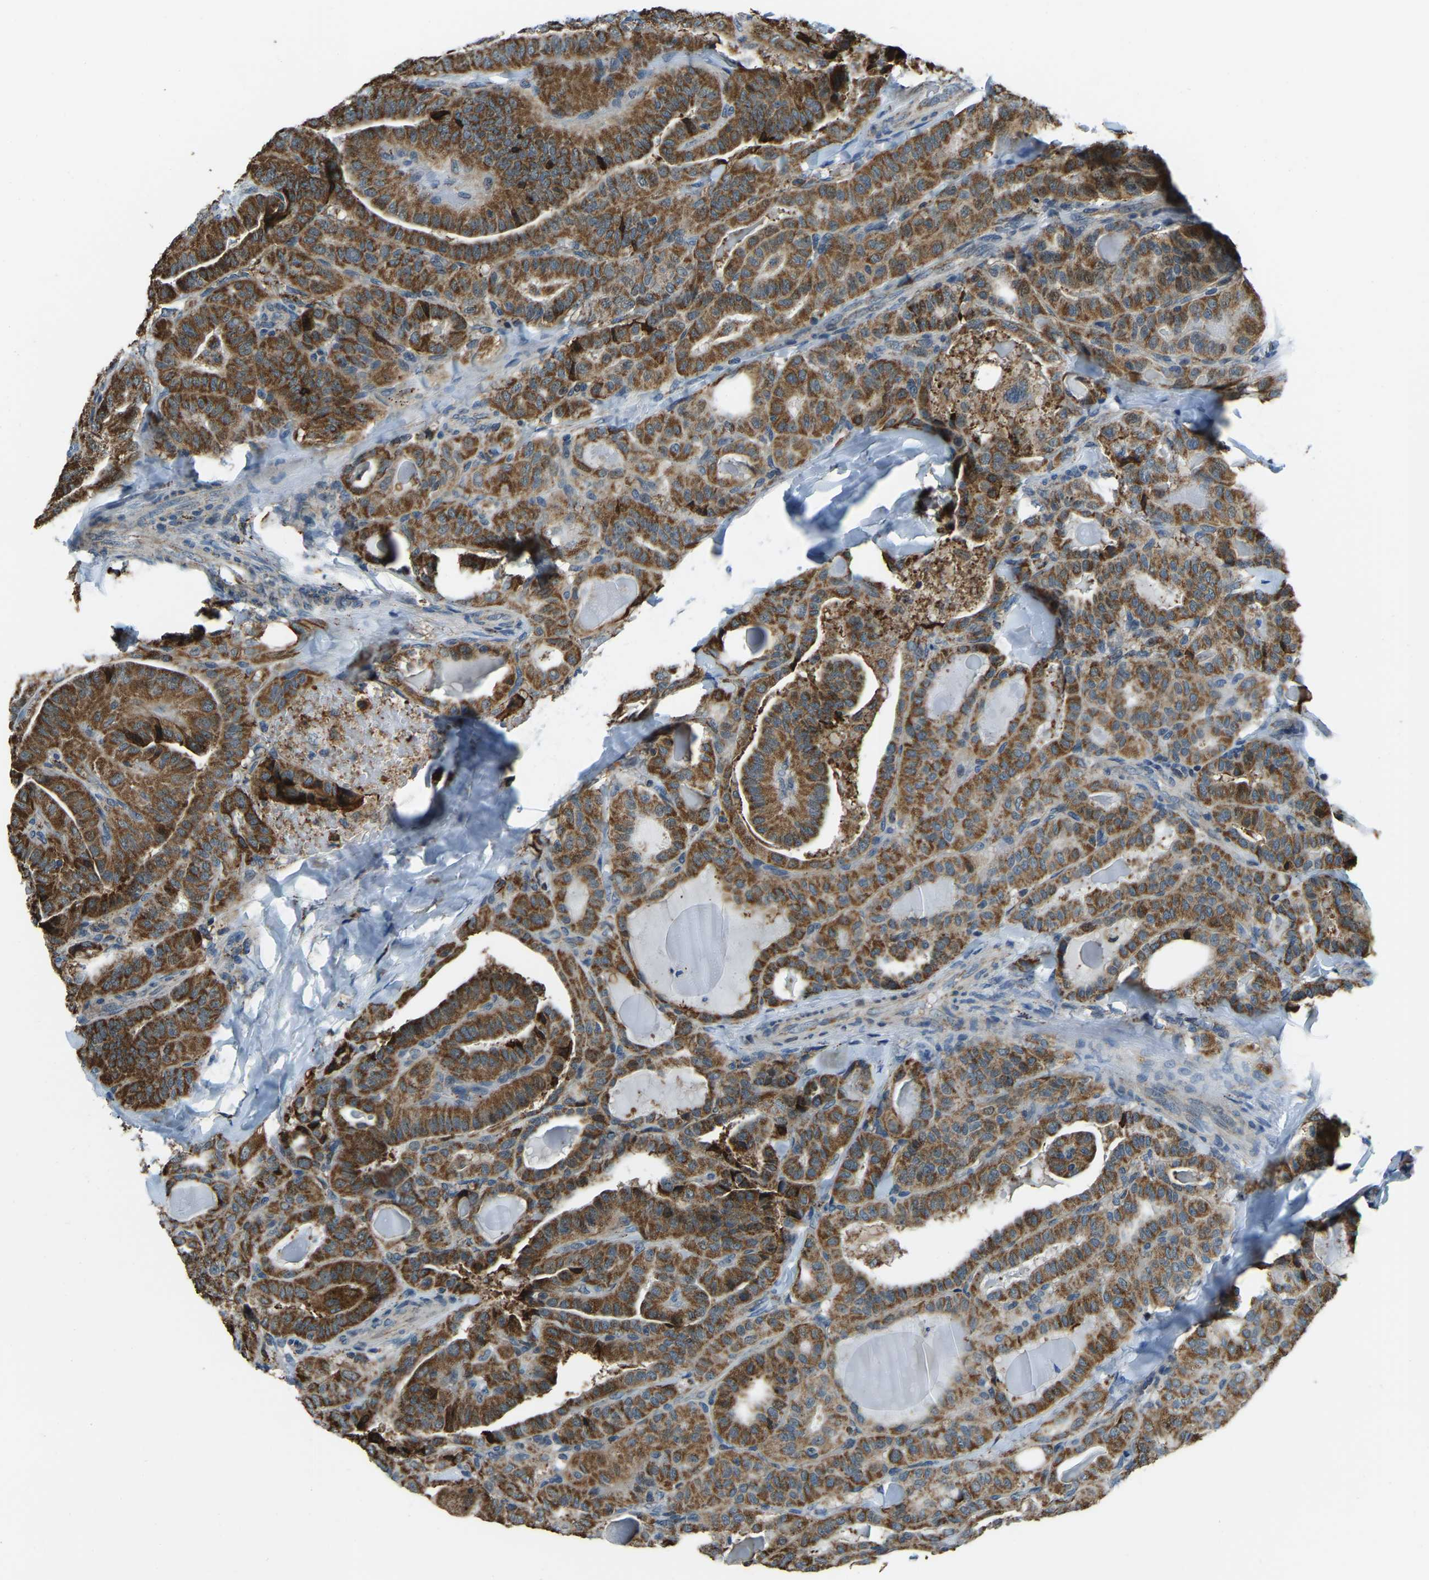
{"staining": {"intensity": "strong", "quantity": ">75%", "location": "cytoplasmic/membranous"}, "tissue": "thyroid cancer", "cell_type": "Tumor cells", "image_type": "cancer", "snomed": [{"axis": "morphology", "description": "Papillary adenocarcinoma, NOS"}, {"axis": "topography", "description": "Thyroid gland"}], "caption": "Immunohistochemistry of thyroid papillary adenocarcinoma reveals high levels of strong cytoplasmic/membranous expression in about >75% of tumor cells.", "gene": "RBM33", "patient": {"sex": "male", "age": 77}}